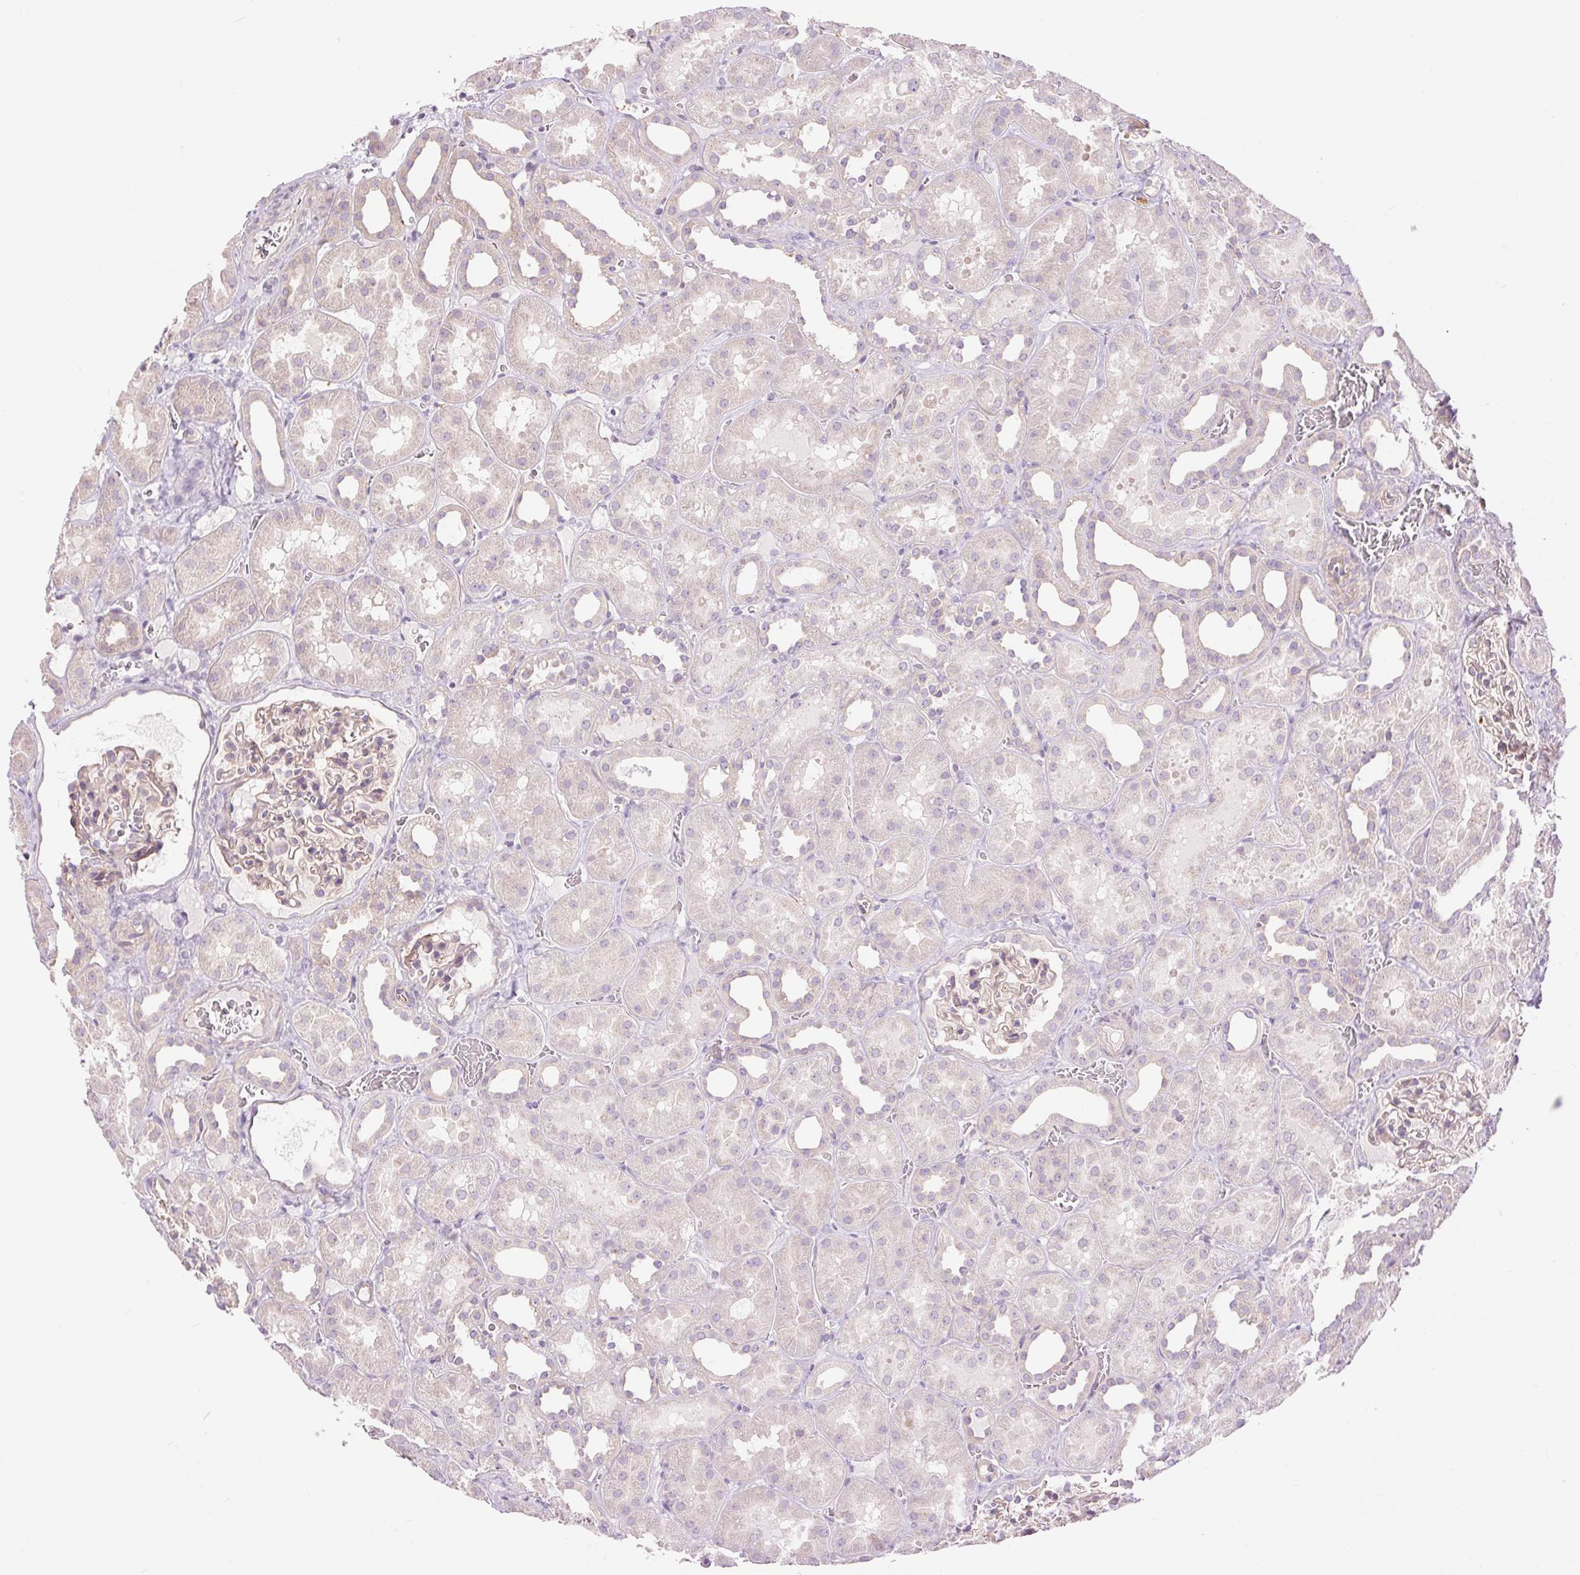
{"staining": {"intensity": "negative", "quantity": "none", "location": "none"}, "tissue": "kidney", "cell_type": "Cells in glomeruli", "image_type": "normal", "snomed": [{"axis": "morphology", "description": "Normal tissue, NOS"}, {"axis": "topography", "description": "Kidney"}], "caption": "Immunohistochemical staining of unremarkable human kidney reveals no significant staining in cells in glomeruli.", "gene": "CTNNA3", "patient": {"sex": "female", "age": 41}}